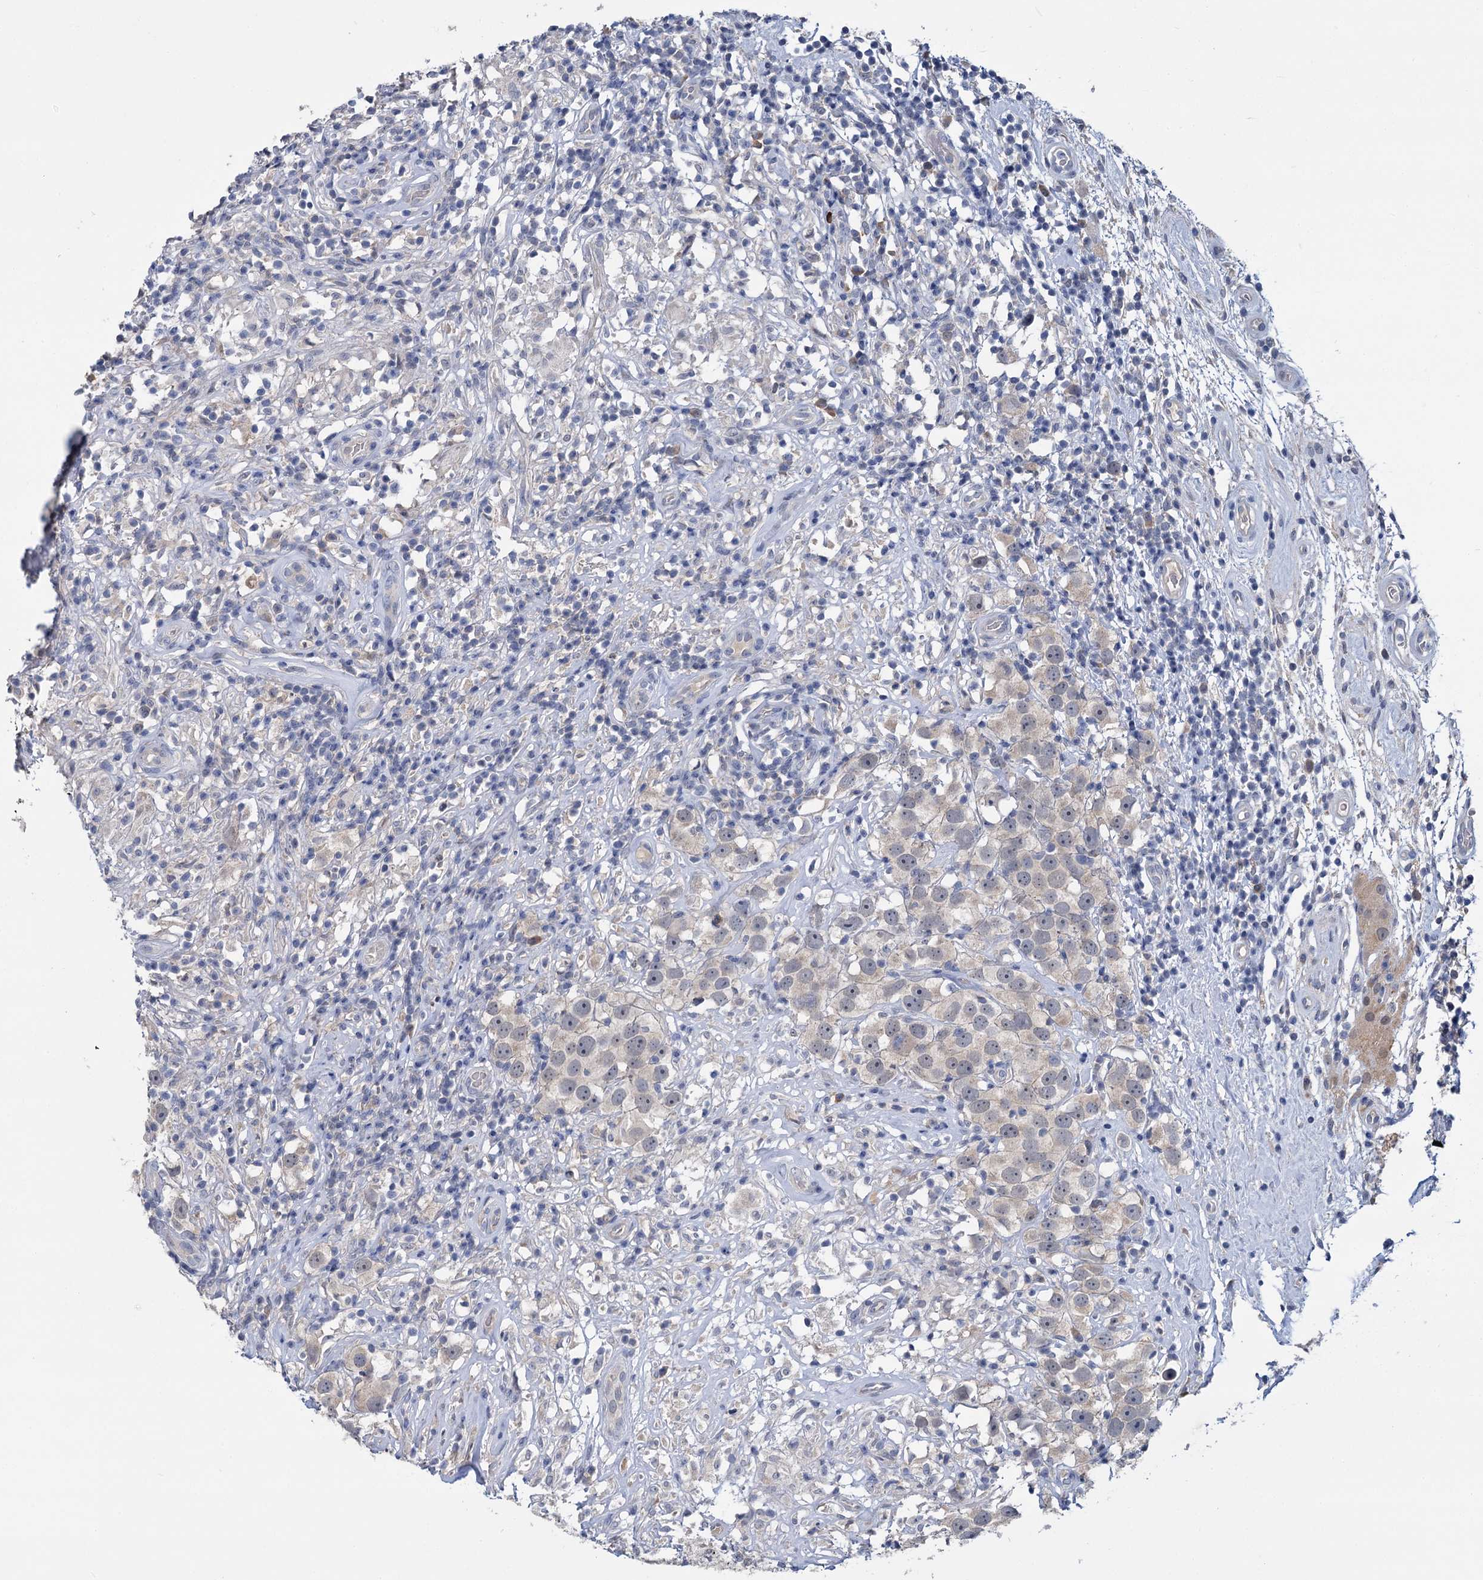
{"staining": {"intensity": "negative", "quantity": "none", "location": "none"}, "tissue": "testis cancer", "cell_type": "Tumor cells", "image_type": "cancer", "snomed": [{"axis": "morphology", "description": "Seminoma, NOS"}, {"axis": "topography", "description": "Testis"}], "caption": "Tumor cells show no significant expression in testis cancer.", "gene": "ANKRD42", "patient": {"sex": "male", "age": 49}}